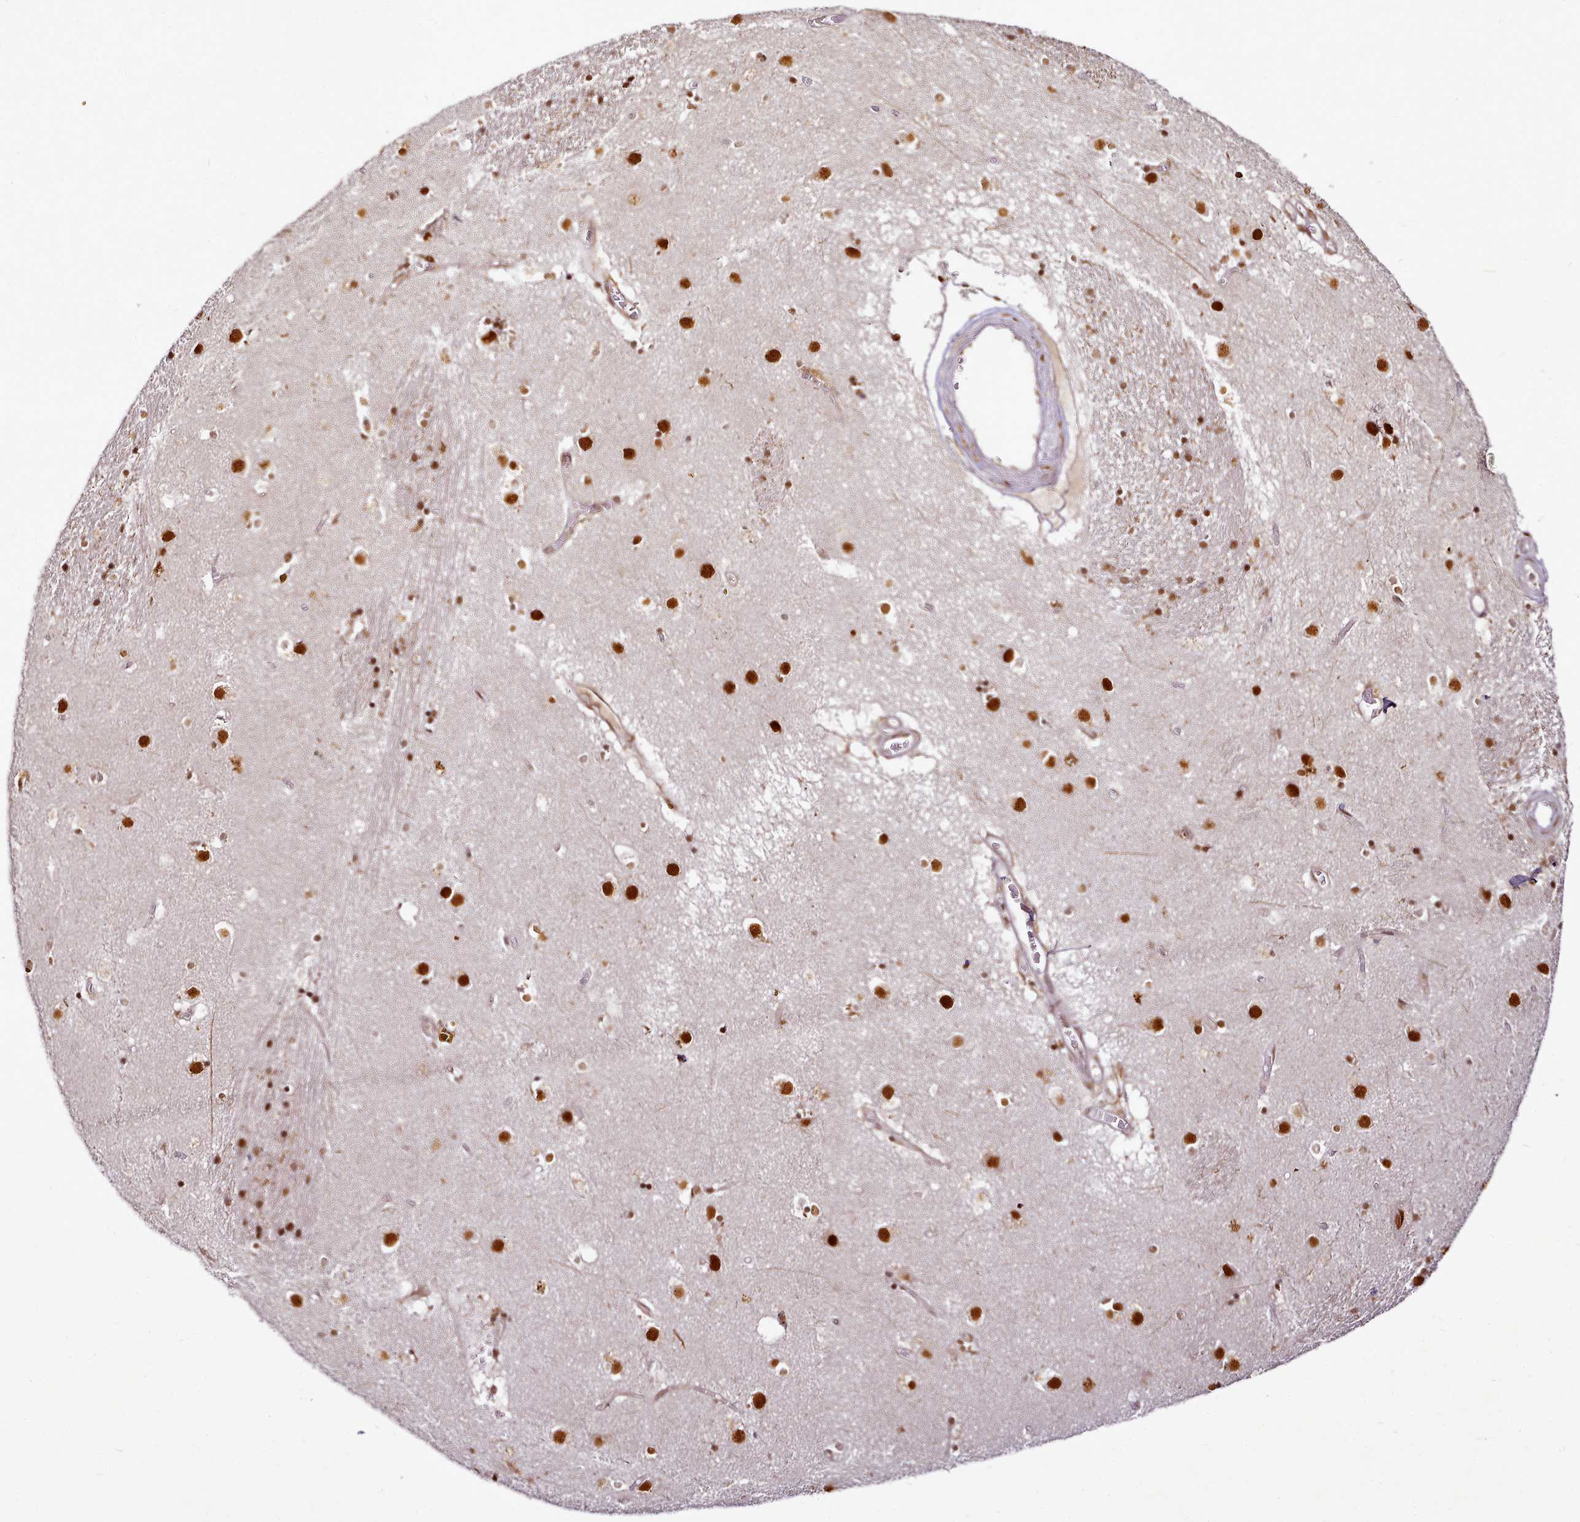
{"staining": {"intensity": "strong", "quantity": ">75%", "location": "nuclear"}, "tissue": "caudate", "cell_type": "Glial cells", "image_type": "normal", "snomed": [{"axis": "morphology", "description": "Normal tissue, NOS"}, {"axis": "topography", "description": "Lateral ventricle wall"}], "caption": "Approximately >75% of glial cells in unremarkable human caudate exhibit strong nuclear protein positivity as visualized by brown immunohistochemical staining.", "gene": "SYT15B", "patient": {"sex": "male", "age": 70}}